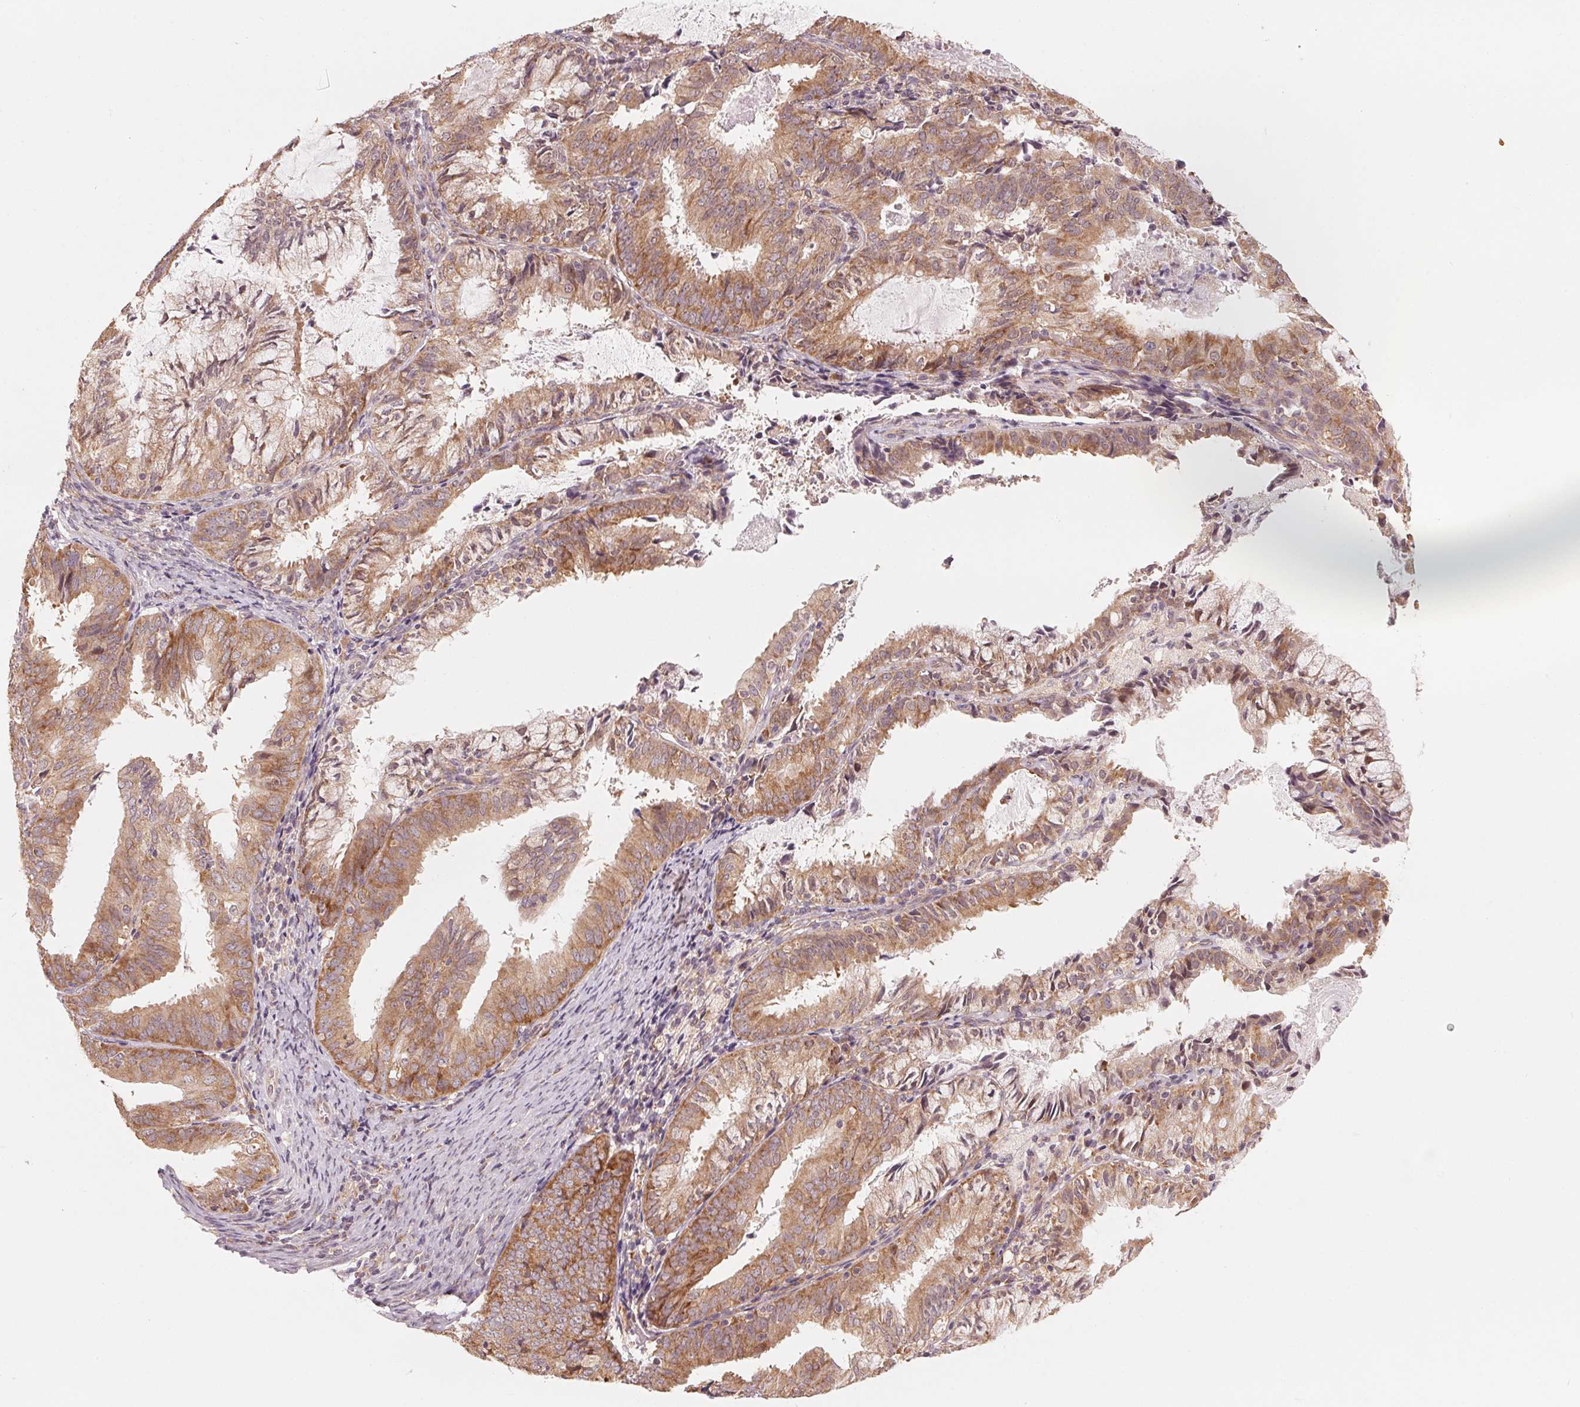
{"staining": {"intensity": "moderate", "quantity": ">75%", "location": "cytoplasmic/membranous"}, "tissue": "endometrial cancer", "cell_type": "Tumor cells", "image_type": "cancer", "snomed": [{"axis": "morphology", "description": "Adenocarcinoma, NOS"}, {"axis": "topography", "description": "Endometrium"}], "caption": "Immunohistochemistry (DAB (3,3'-diaminobenzidine)) staining of human adenocarcinoma (endometrial) displays moderate cytoplasmic/membranous protein expression in about >75% of tumor cells. The protein is stained brown, and the nuclei are stained in blue (DAB (3,3'-diaminobenzidine) IHC with brightfield microscopy, high magnification).", "gene": "GIGYF2", "patient": {"sex": "female", "age": 57}}